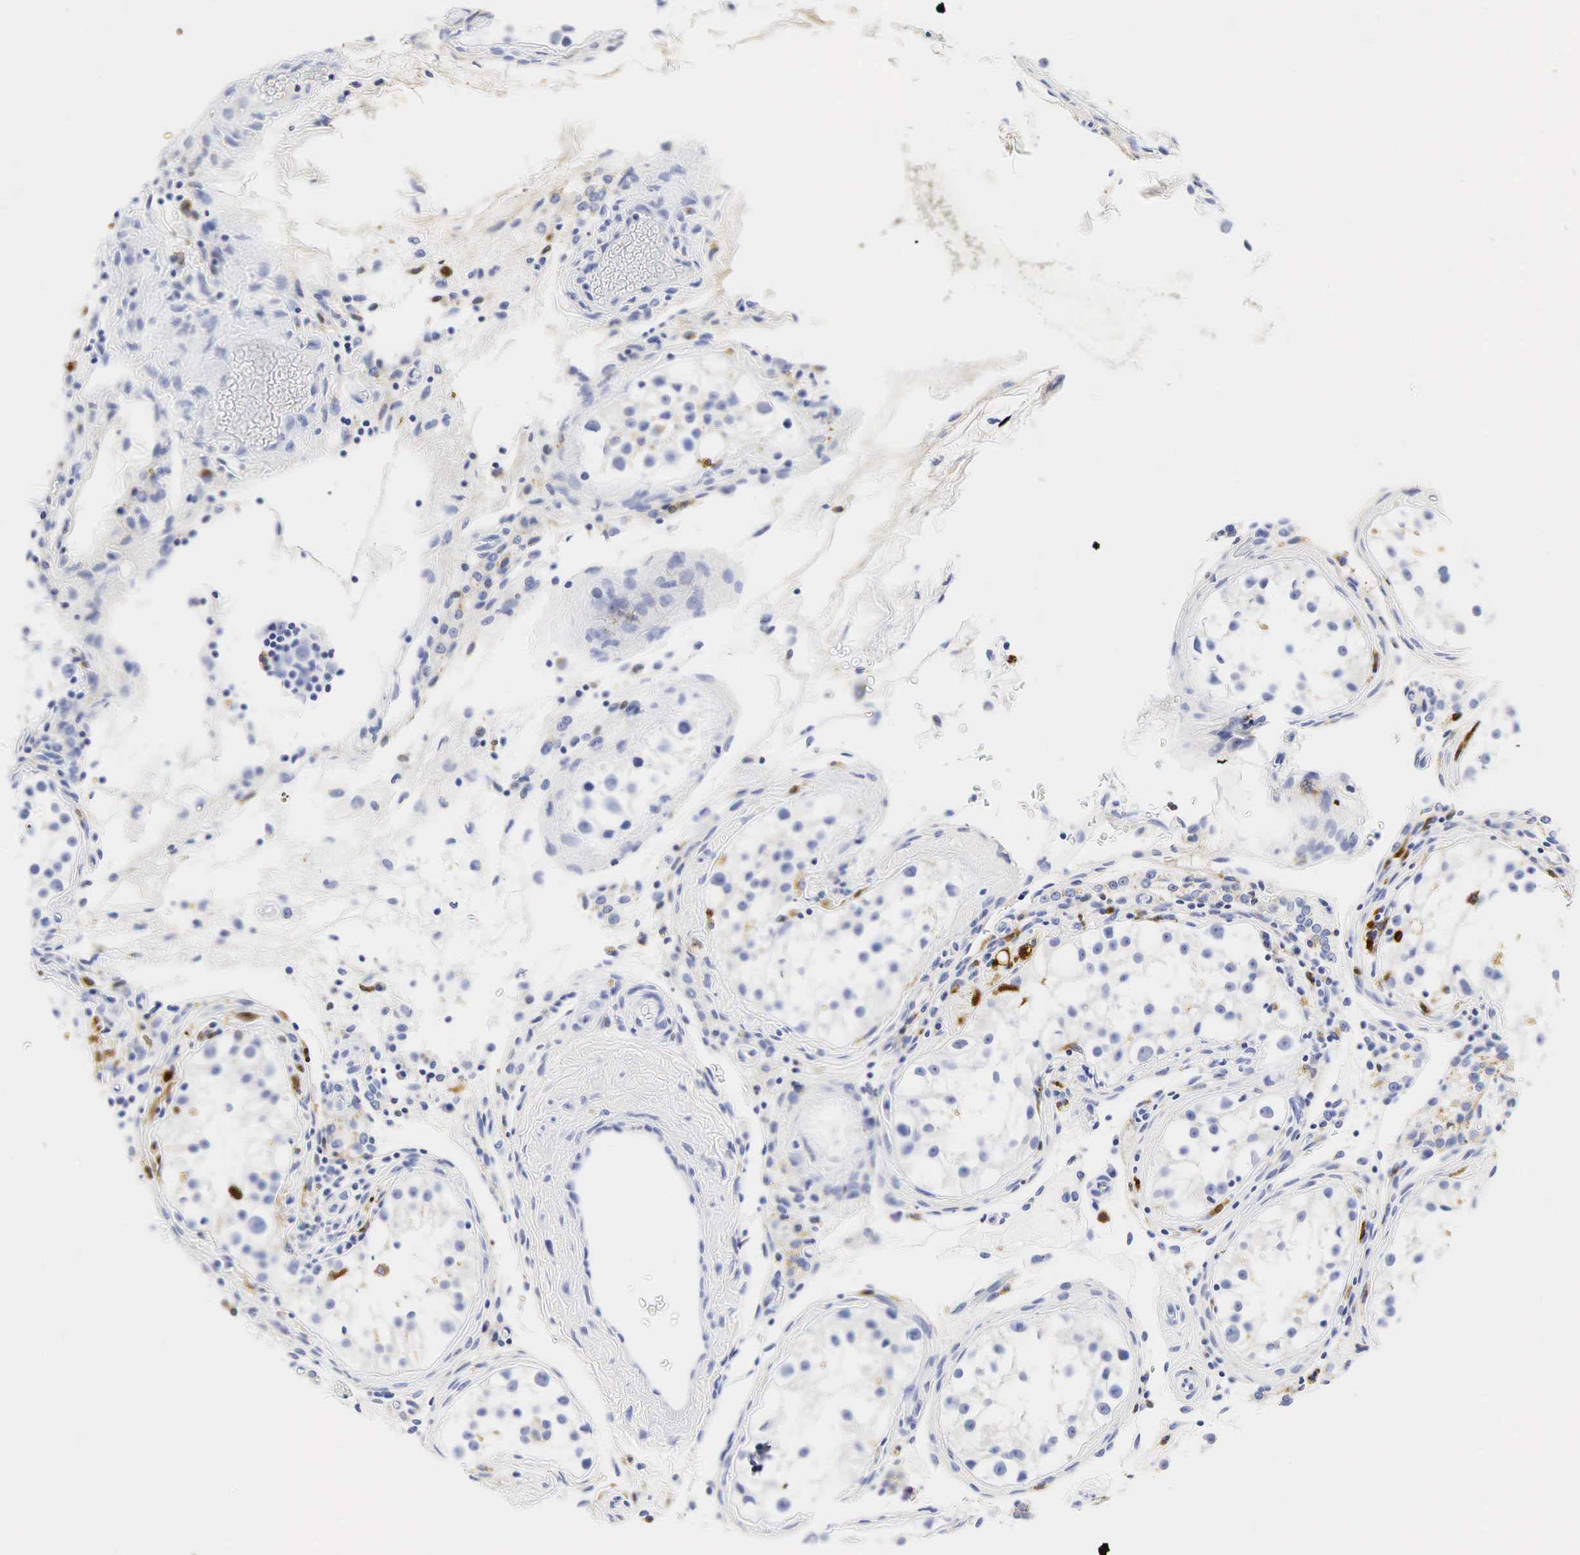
{"staining": {"intensity": "negative", "quantity": "none", "location": "none"}, "tissue": "testis", "cell_type": "Cells in seminiferous ducts", "image_type": "normal", "snomed": [{"axis": "morphology", "description": "Normal tissue, NOS"}, {"axis": "topography", "description": "Testis"}], "caption": "Cells in seminiferous ducts show no significant expression in benign testis. The staining is performed using DAB (3,3'-diaminobenzidine) brown chromogen with nuclei counter-stained in using hematoxylin.", "gene": "LYZ", "patient": {"sex": "male", "age": 24}}